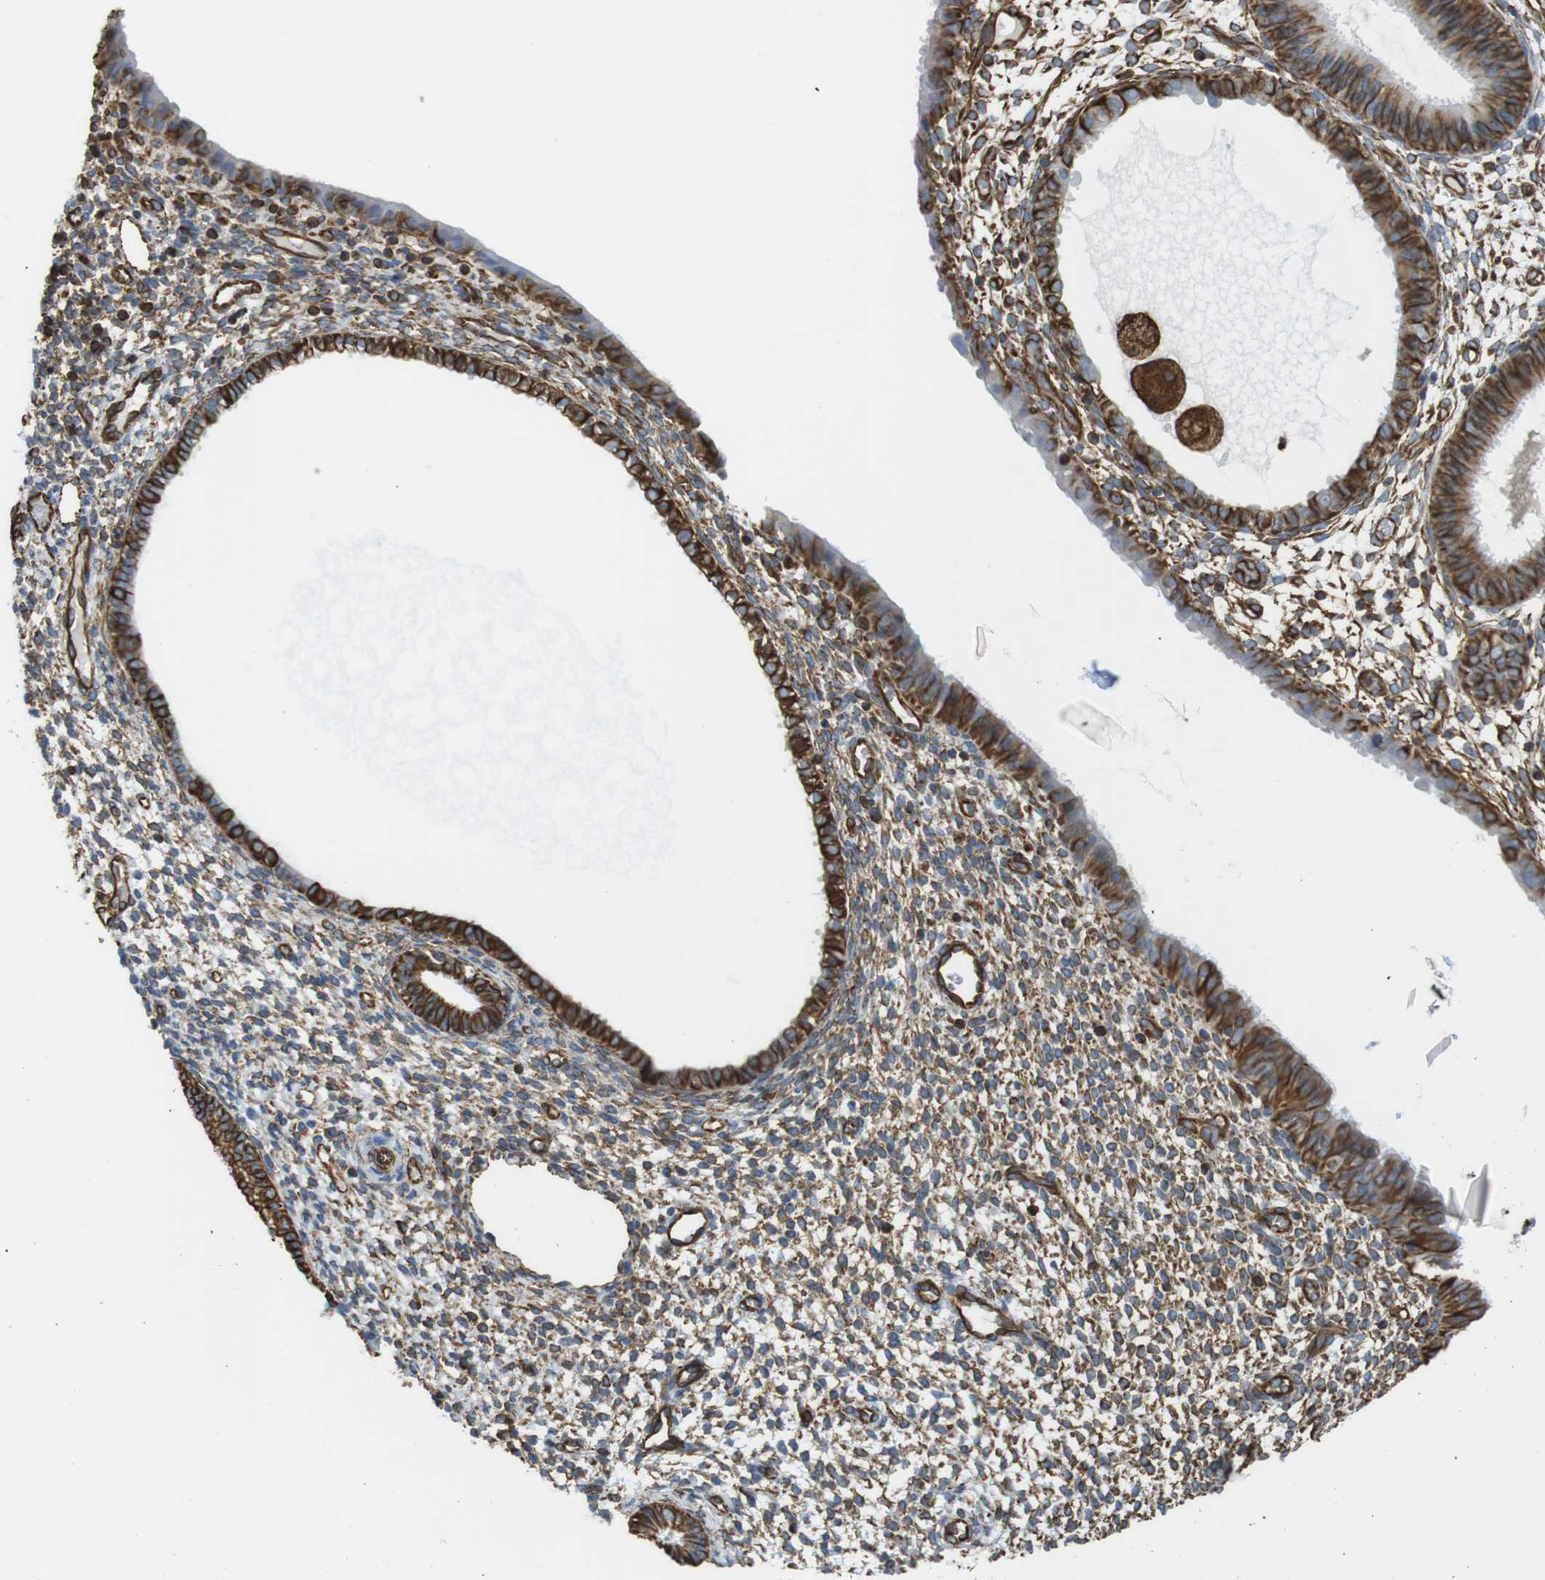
{"staining": {"intensity": "moderate", "quantity": ">75%", "location": "cytoplasmic/membranous"}, "tissue": "endometrium", "cell_type": "Cells in endometrial stroma", "image_type": "normal", "snomed": [{"axis": "morphology", "description": "Normal tissue, NOS"}, {"axis": "topography", "description": "Endometrium"}], "caption": "Immunohistochemistry image of benign human endometrium stained for a protein (brown), which demonstrates medium levels of moderate cytoplasmic/membranous staining in about >75% of cells in endometrial stroma.", "gene": "RALGPS1", "patient": {"sex": "female", "age": 61}}